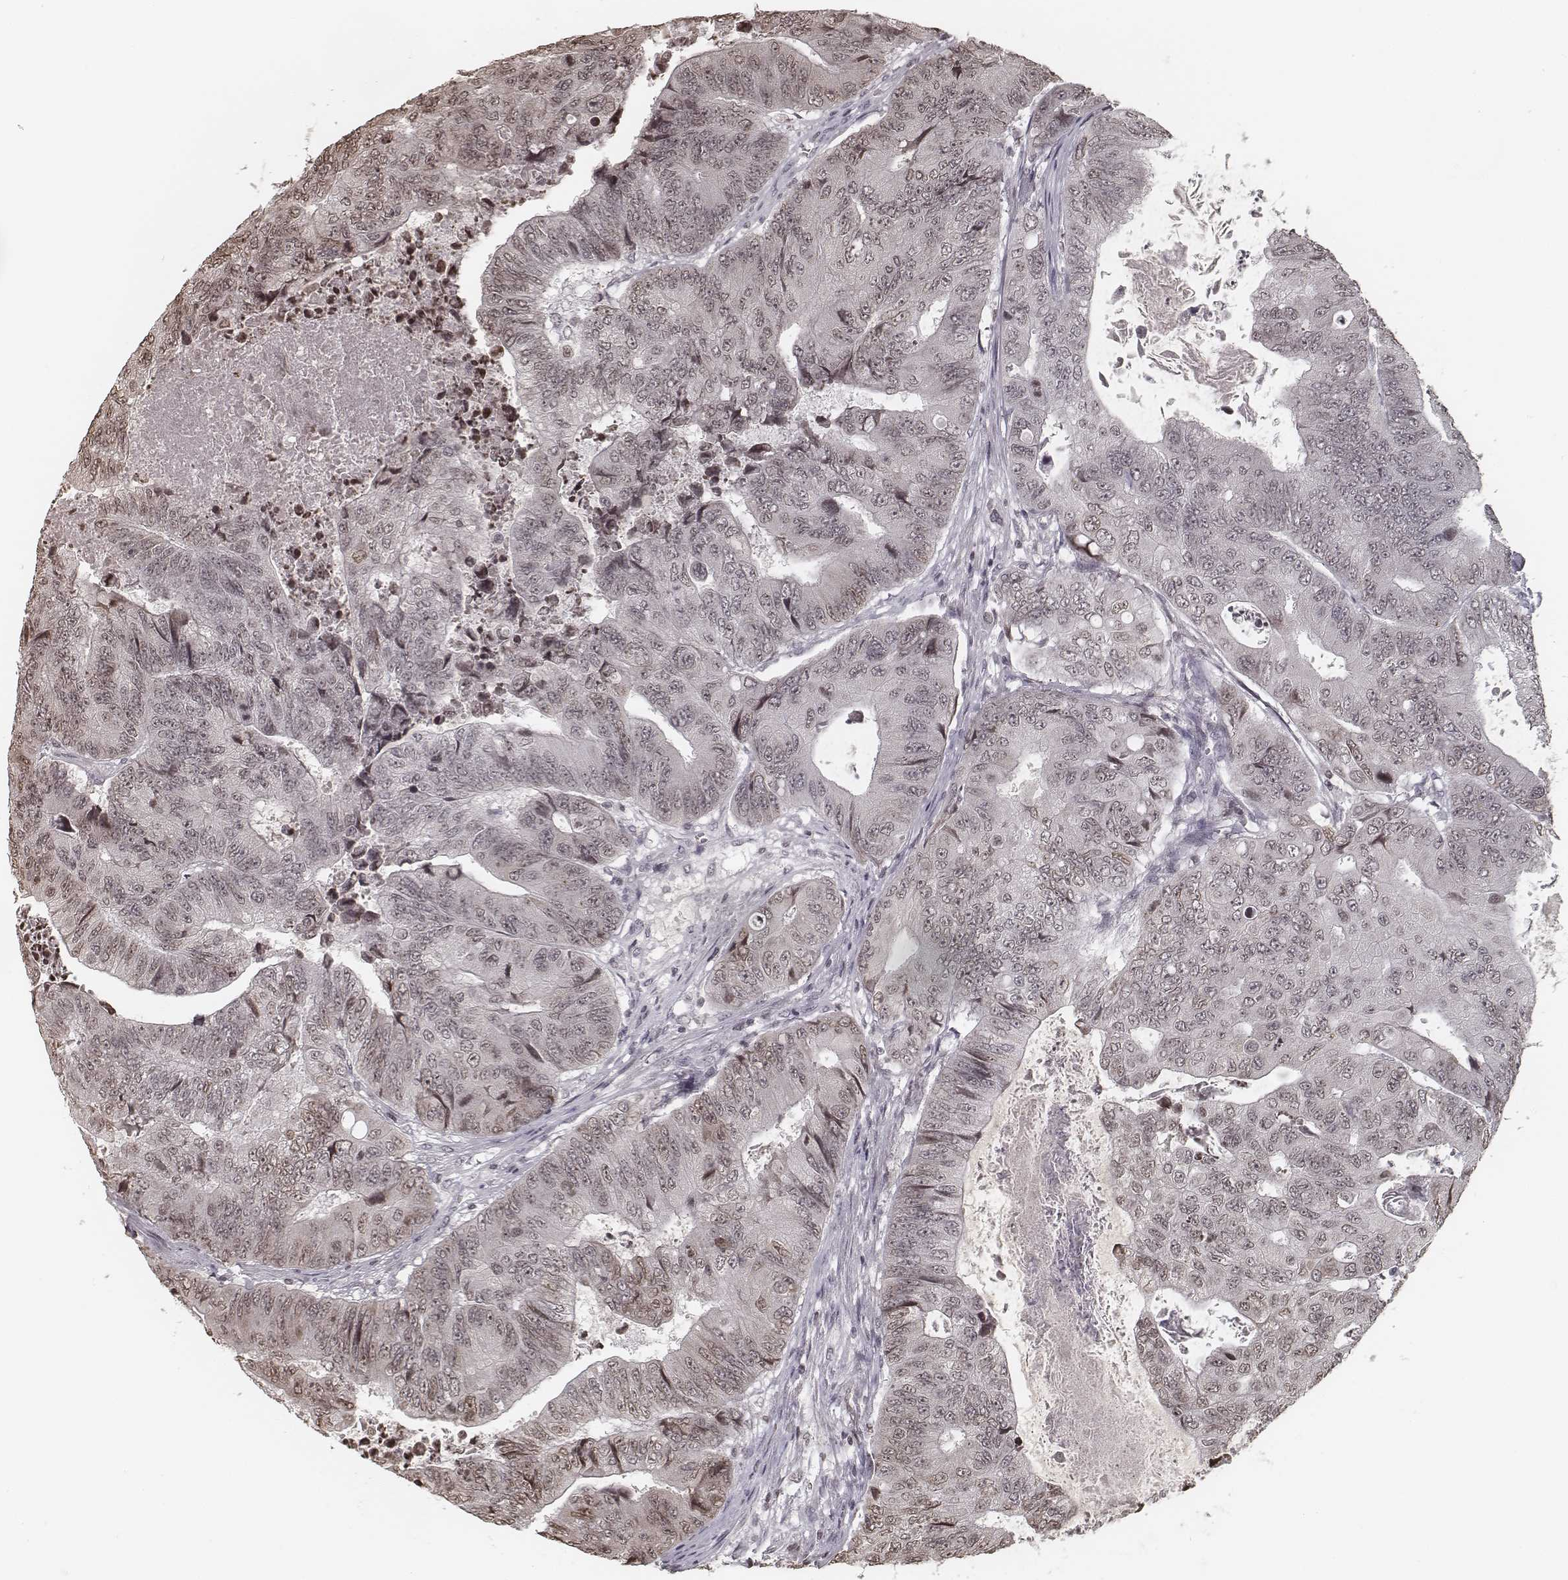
{"staining": {"intensity": "weak", "quantity": "25%-75%", "location": "nuclear"}, "tissue": "colorectal cancer", "cell_type": "Tumor cells", "image_type": "cancer", "snomed": [{"axis": "morphology", "description": "Adenocarcinoma, NOS"}, {"axis": "topography", "description": "Colon"}], "caption": "A low amount of weak nuclear staining is seen in approximately 25%-75% of tumor cells in colorectal cancer (adenocarcinoma) tissue.", "gene": "HMGA2", "patient": {"sex": "female", "age": 48}}